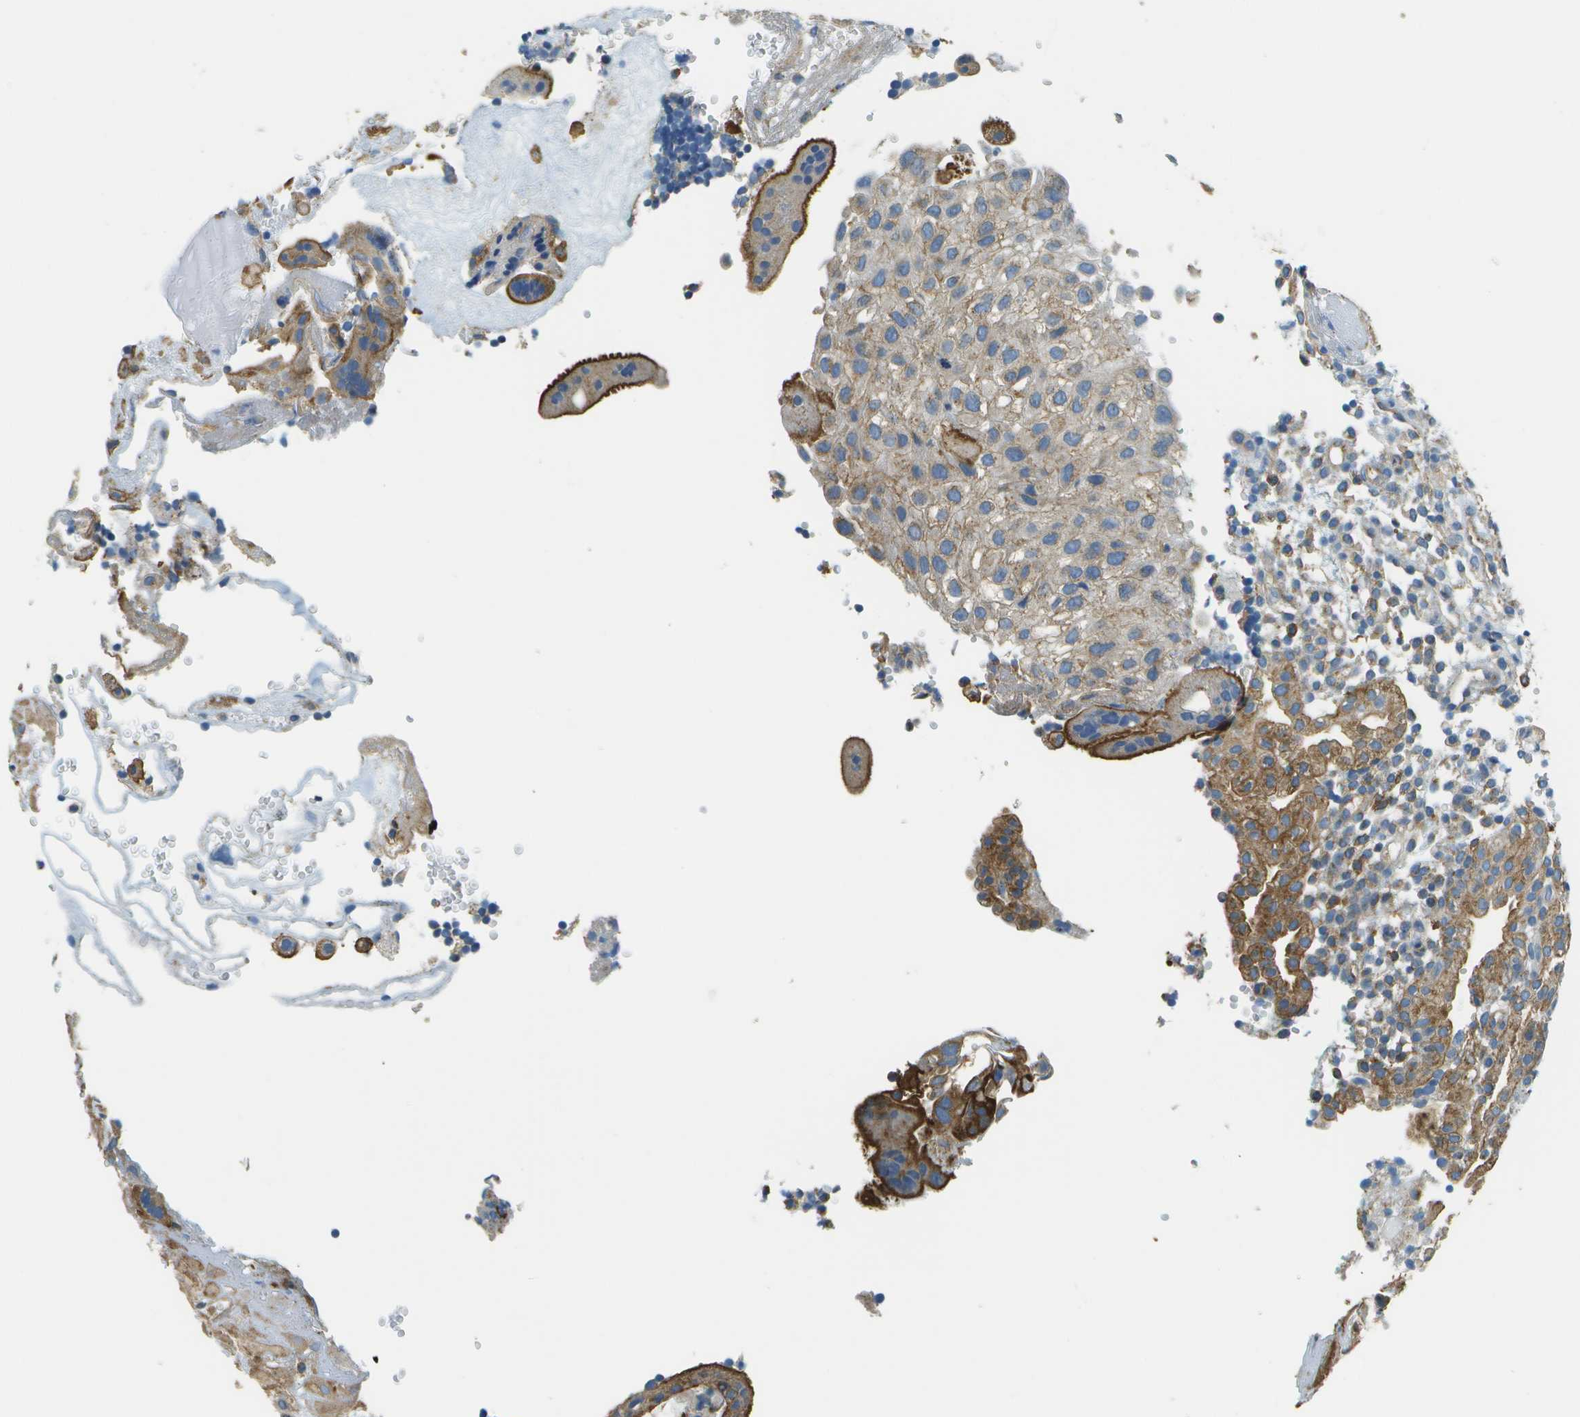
{"staining": {"intensity": "moderate", "quantity": ">75%", "location": "cytoplasmic/membranous"}, "tissue": "placenta", "cell_type": "Decidual cells", "image_type": "normal", "snomed": [{"axis": "morphology", "description": "Normal tissue, NOS"}, {"axis": "topography", "description": "Placenta"}], "caption": "Normal placenta reveals moderate cytoplasmic/membranous expression in about >75% of decidual cells.", "gene": "CLTC", "patient": {"sex": "female", "age": 18}}